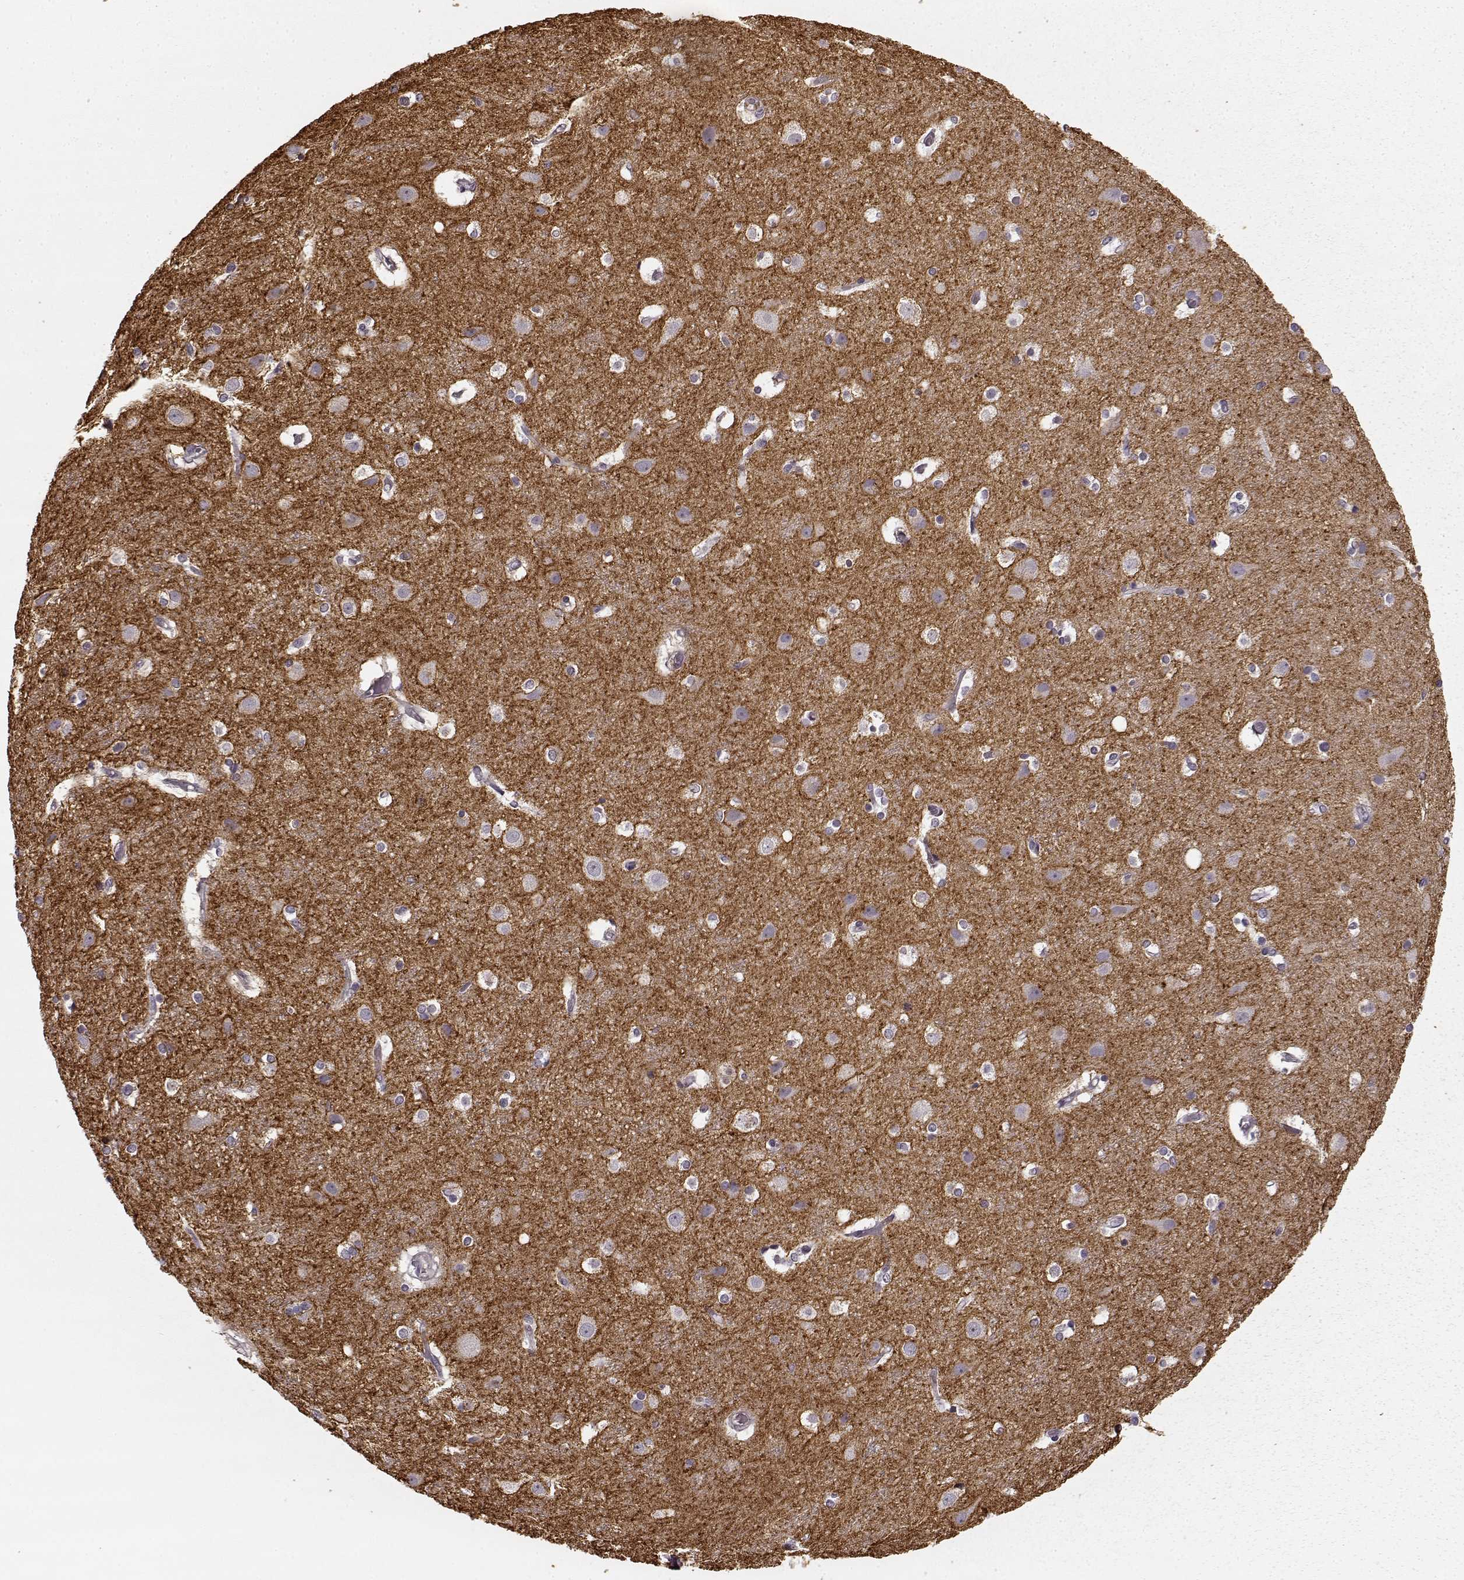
{"staining": {"intensity": "negative", "quantity": "none", "location": "none"}, "tissue": "cerebral cortex", "cell_type": "Endothelial cells", "image_type": "normal", "snomed": [{"axis": "morphology", "description": "Normal tissue, NOS"}, {"axis": "topography", "description": "Cerebral cortex"}], "caption": "This is an IHC histopathology image of unremarkable human cerebral cortex. There is no staining in endothelial cells.", "gene": "PRKCE", "patient": {"sex": "female", "age": 52}}